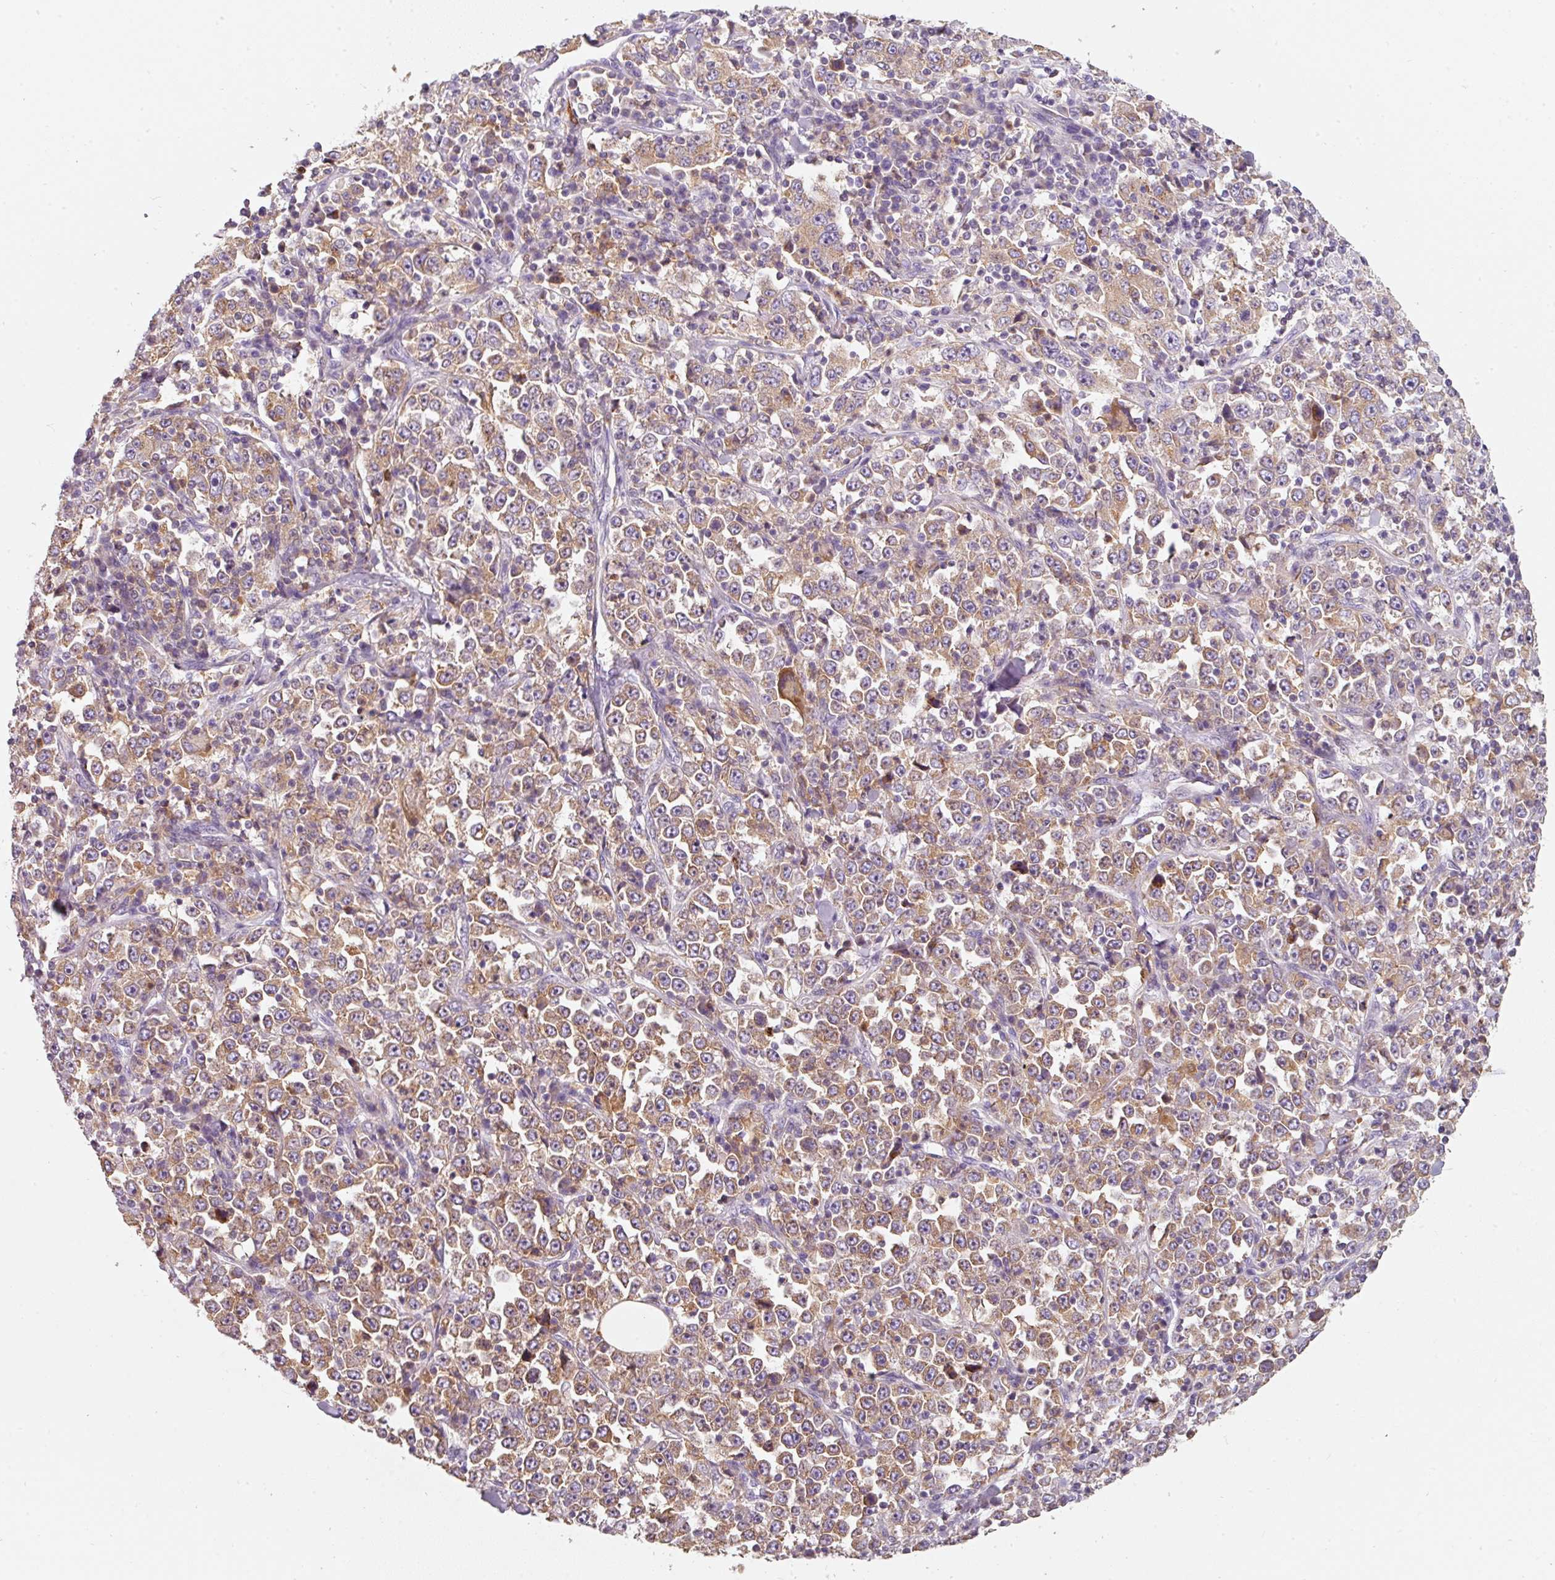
{"staining": {"intensity": "weak", "quantity": ">75%", "location": "cytoplasmic/membranous"}, "tissue": "stomach cancer", "cell_type": "Tumor cells", "image_type": "cancer", "snomed": [{"axis": "morphology", "description": "Normal tissue, NOS"}, {"axis": "morphology", "description": "Adenocarcinoma, NOS"}, {"axis": "topography", "description": "Stomach, upper"}, {"axis": "topography", "description": "Stomach"}], "caption": "Brown immunohistochemical staining in human stomach cancer (adenocarcinoma) shows weak cytoplasmic/membranous staining in approximately >75% of tumor cells.", "gene": "IQGAP2", "patient": {"sex": "male", "age": 59}}